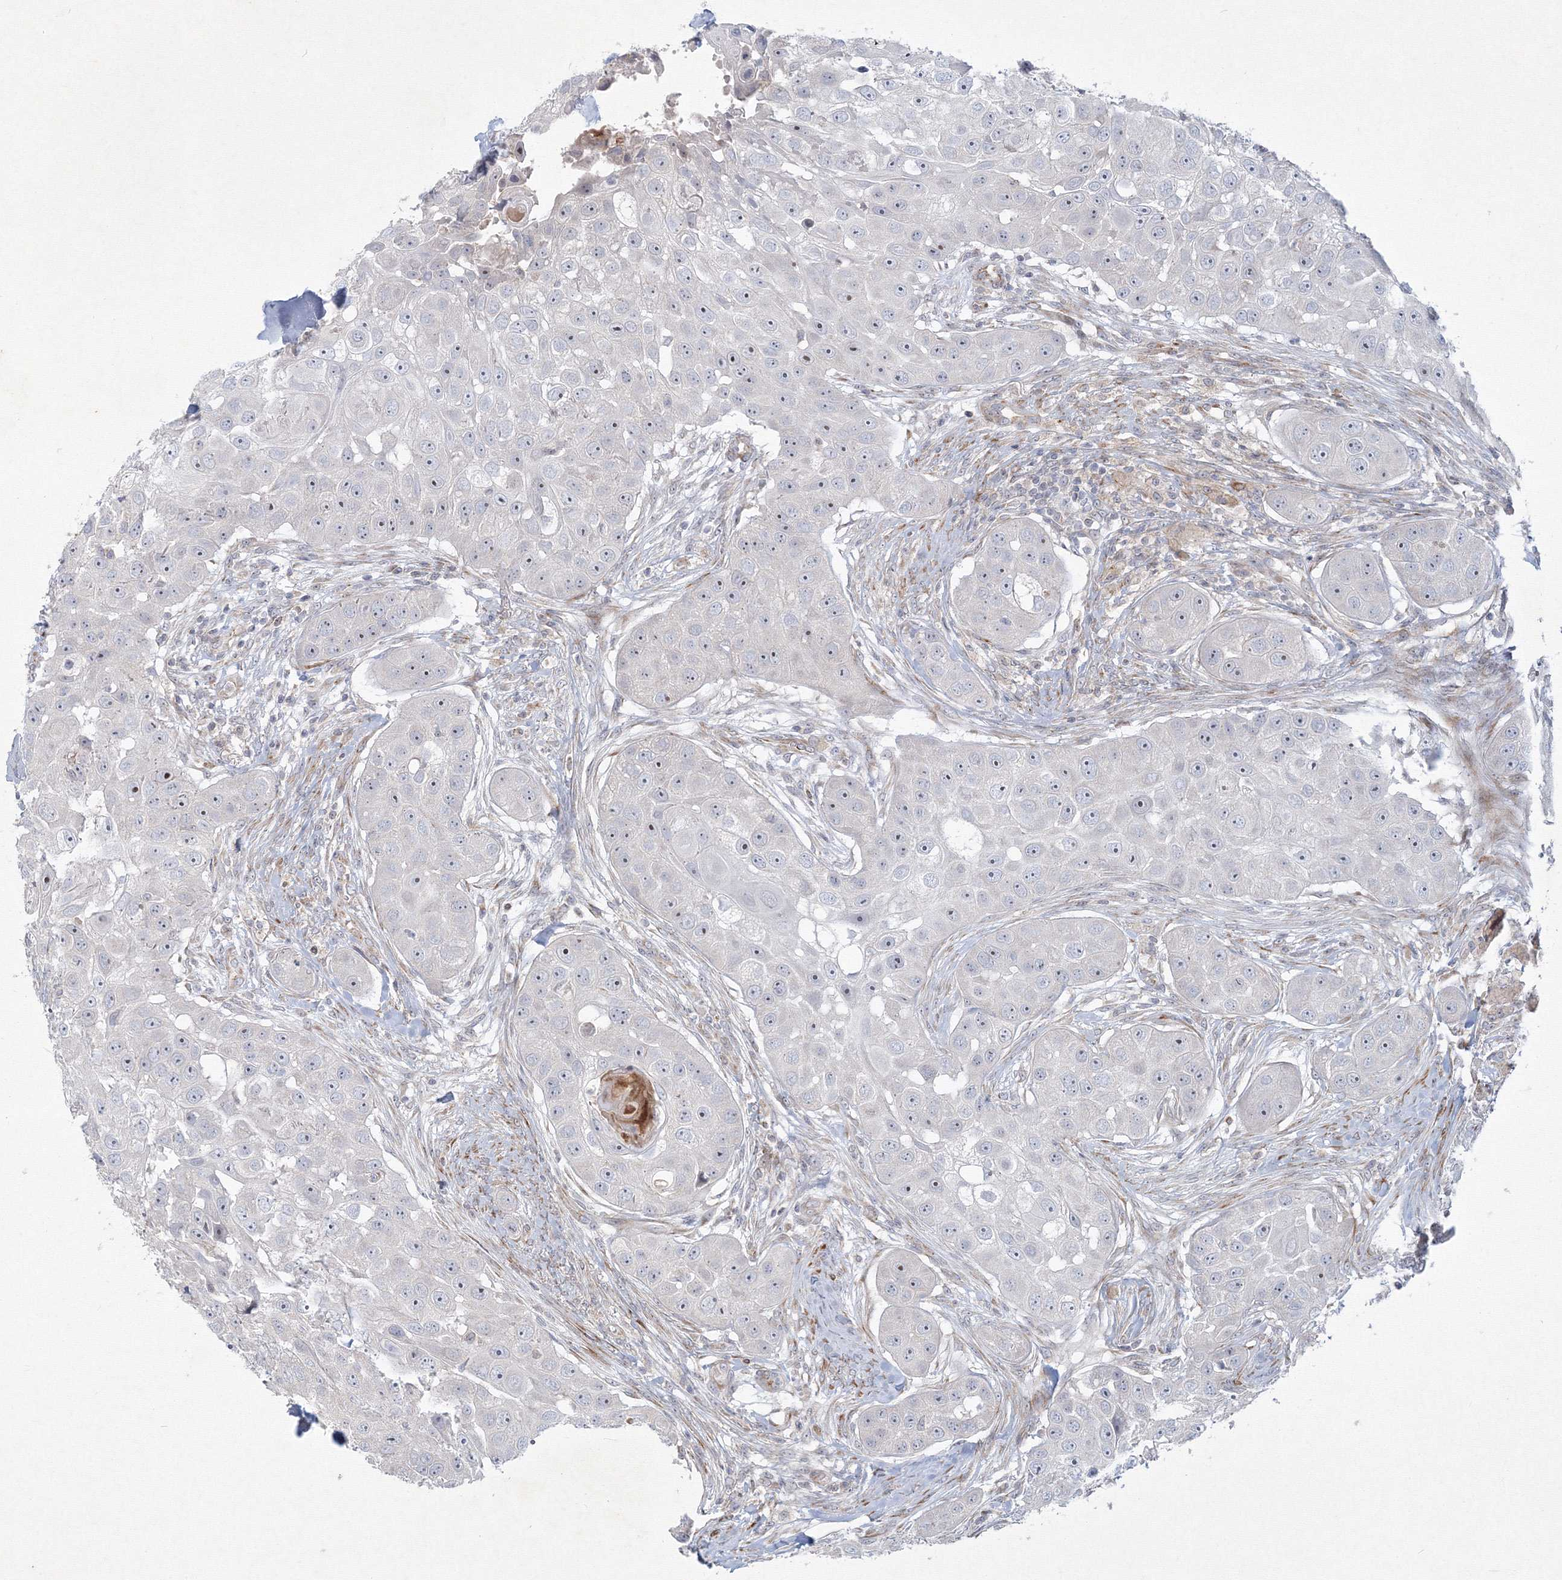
{"staining": {"intensity": "weak", "quantity": "<25%", "location": "cytoplasmic/membranous"}, "tissue": "head and neck cancer", "cell_type": "Tumor cells", "image_type": "cancer", "snomed": [{"axis": "morphology", "description": "Normal tissue, NOS"}, {"axis": "morphology", "description": "Squamous cell carcinoma, NOS"}, {"axis": "topography", "description": "Skeletal muscle"}, {"axis": "topography", "description": "Head-Neck"}], "caption": "Head and neck cancer (squamous cell carcinoma) was stained to show a protein in brown. There is no significant positivity in tumor cells.", "gene": "WDR49", "patient": {"sex": "male", "age": 51}}